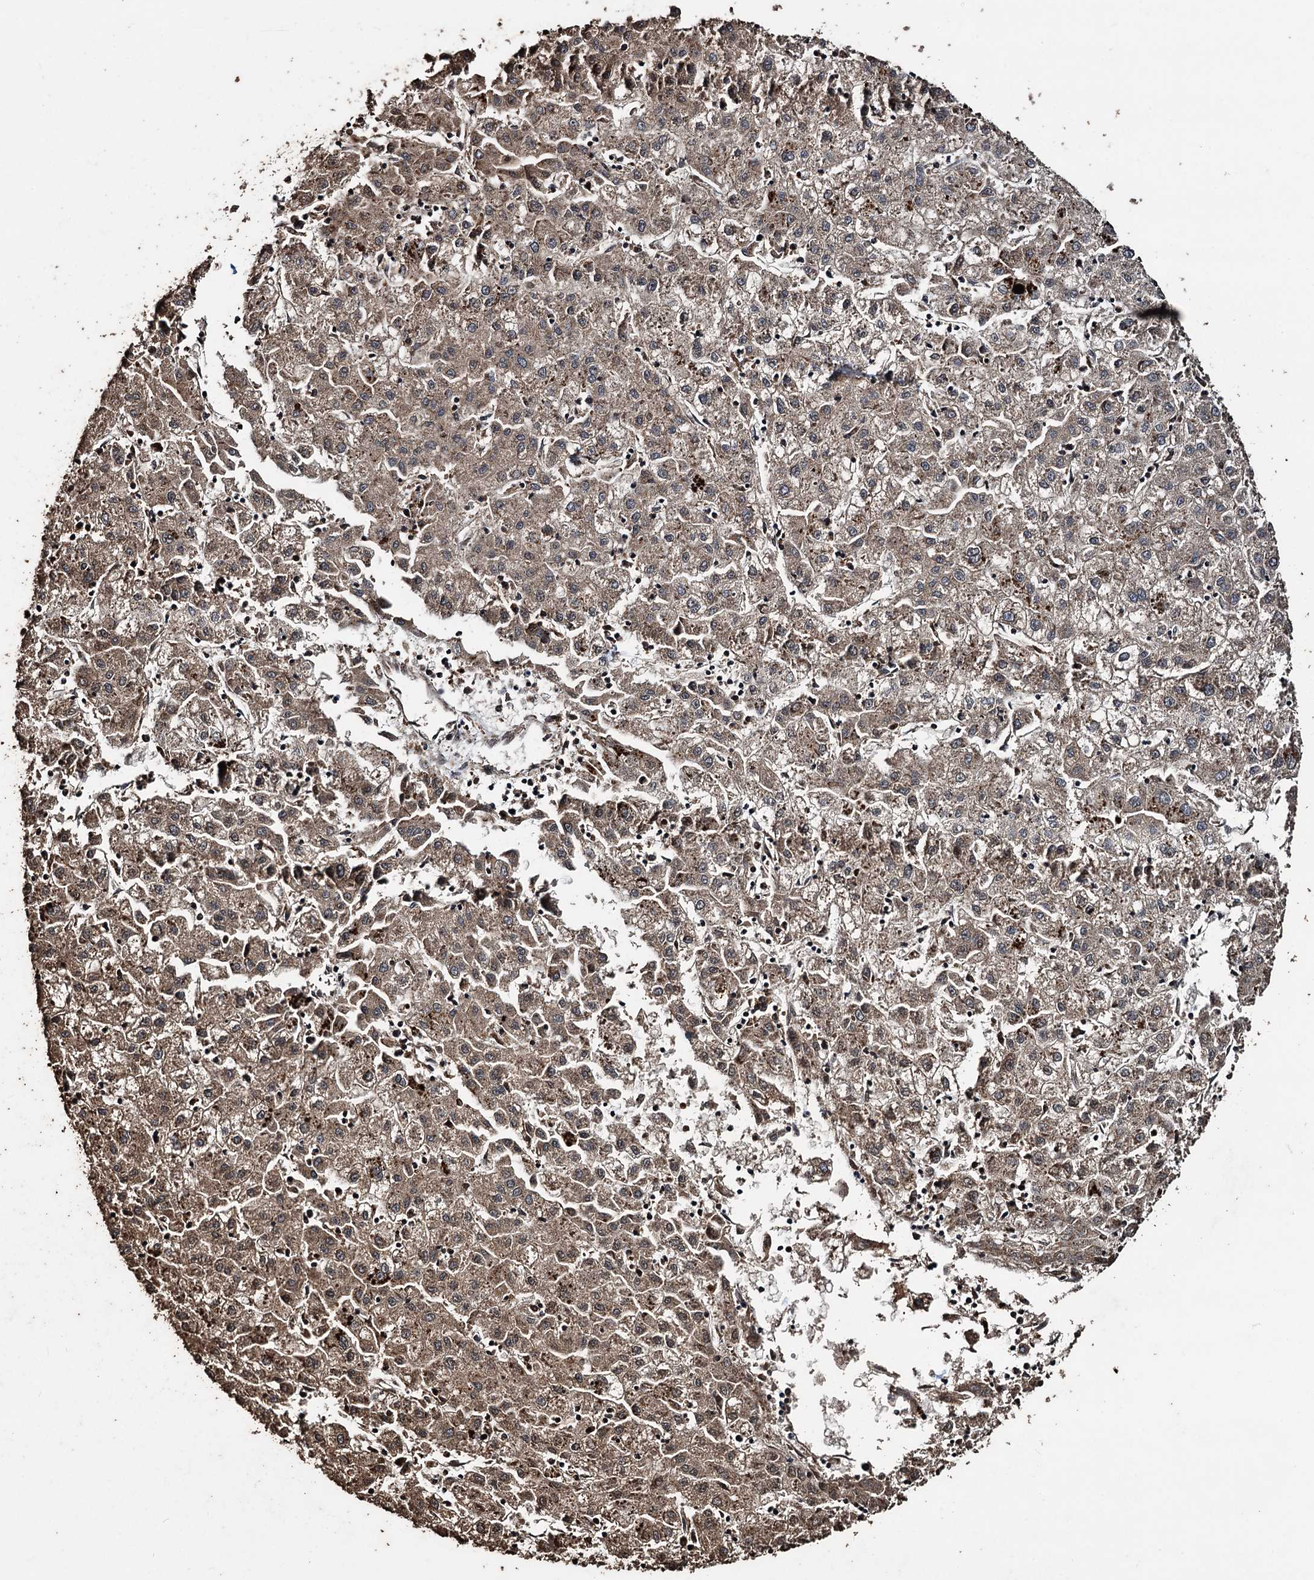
{"staining": {"intensity": "moderate", "quantity": ">75%", "location": "cytoplasmic/membranous"}, "tissue": "liver cancer", "cell_type": "Tumor cells", "image_type": "cancer", "snomed": [{"axis": "morphology", "description": "Carcinoma, Hepatocellular, NOS"}, {"axis": "topography", "description": "Liver"}], "caption": "Immunohistochemical staining of human liver hepatocellular carcinoma exhibits medium levels of moderate cytoplasmic/membranous protein expression in approximately >75% of tumor cells.", "gene": "NOTCH2NLA", "patient": {"sex": "male", "age": 72}}